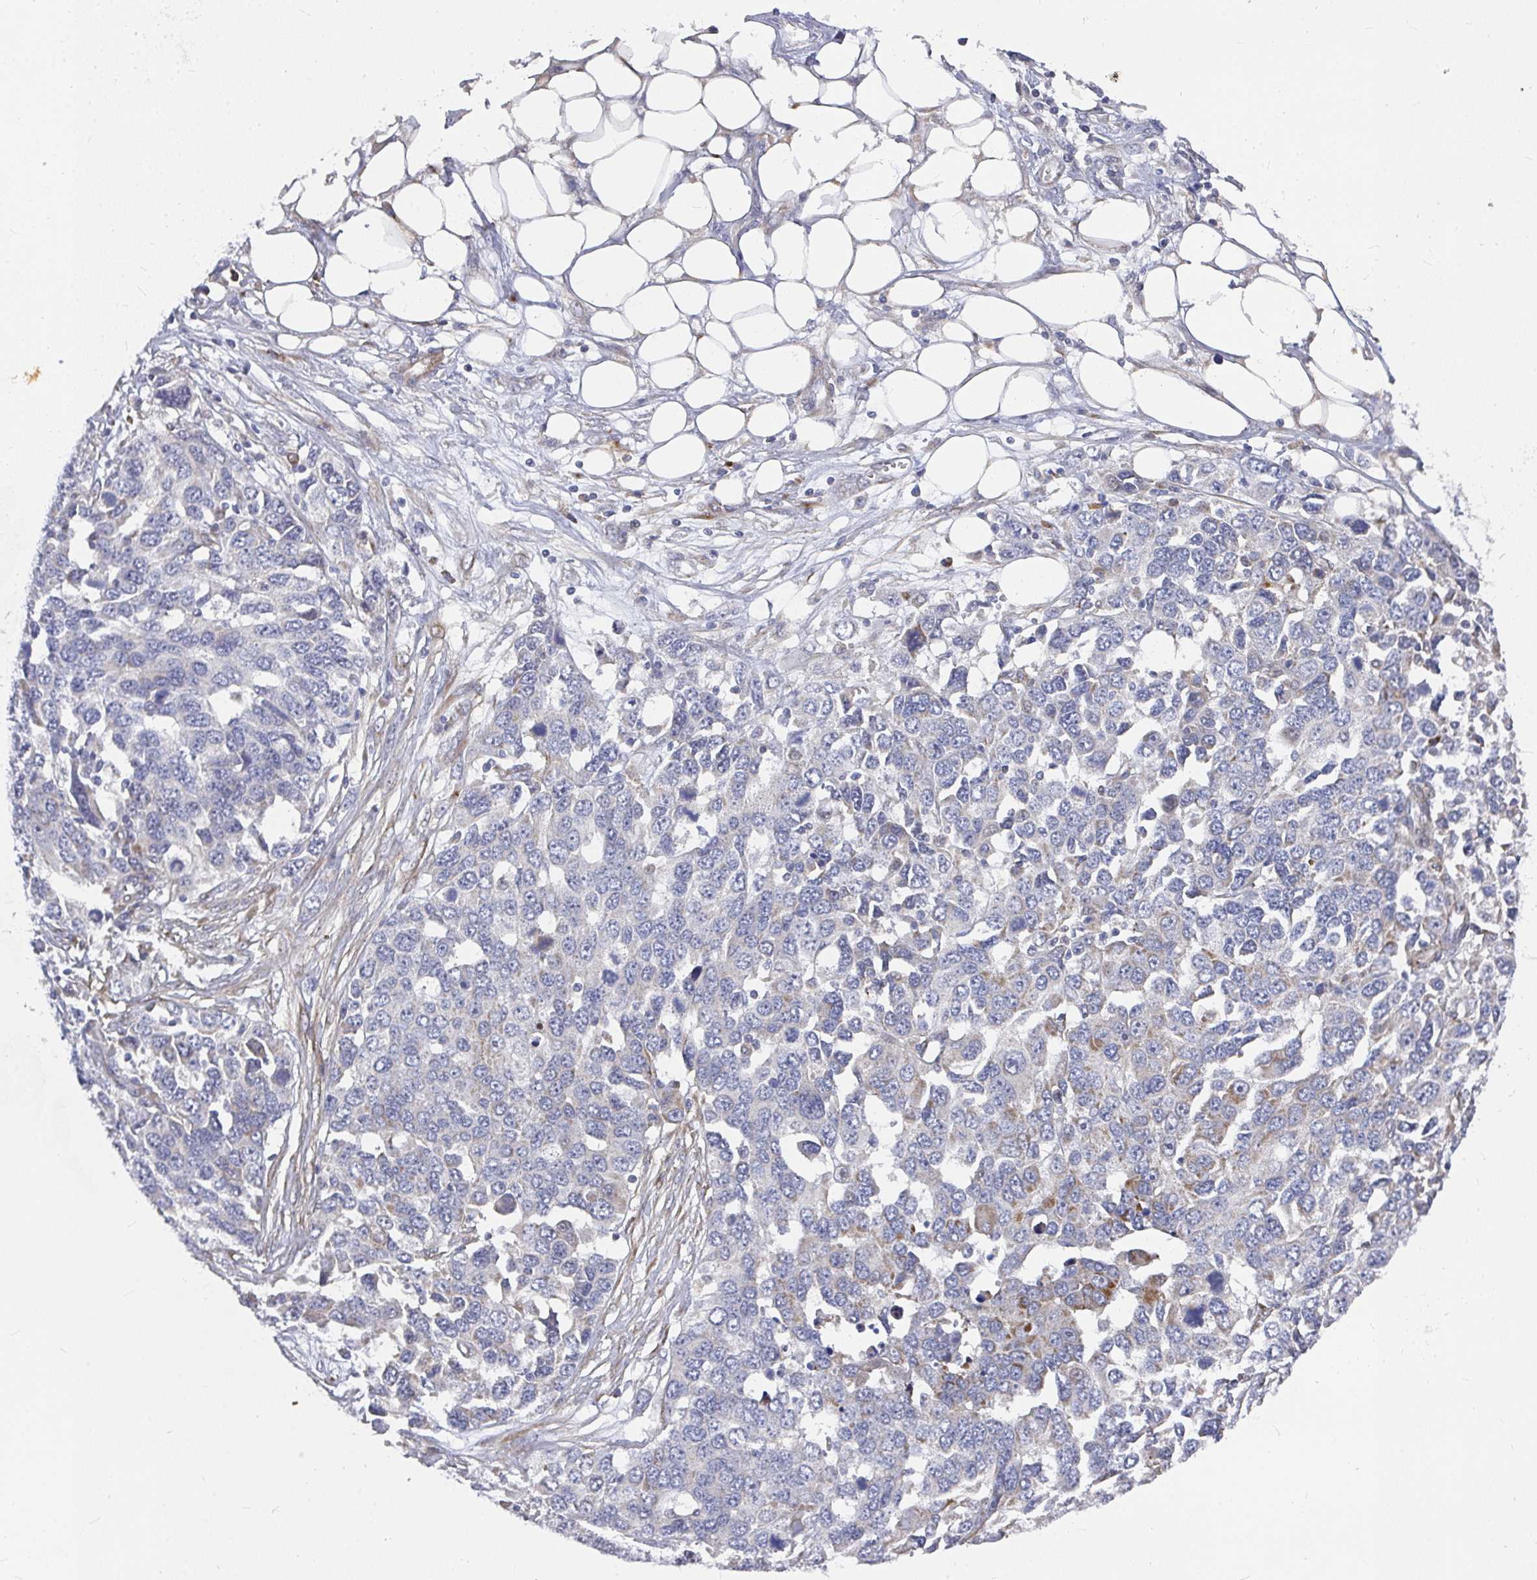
{"staining": {"intensity": "moderate", "quantity": "<25%", "location": "cytoplasmic/membranous"}, "tissue": "ovarian cancer", "cell_type": "Tumor cells", "image_type": "cancer", "snomed": [{"axis": "morphology", "description": "Cystadenocarcinoma, serous, NOS"}, {"axis": "topography", "description": "Ovary"}], "caption": "This is a micrograph of immunohistochemistry (IHC) staining of serous cystadenocarcinoma (ovarian), which shows moderate positivity in the cytoplasmic/membranous of tumor cells.", "gene": "RHEBL1", "patient": {"sex": "female", "age": 76}}